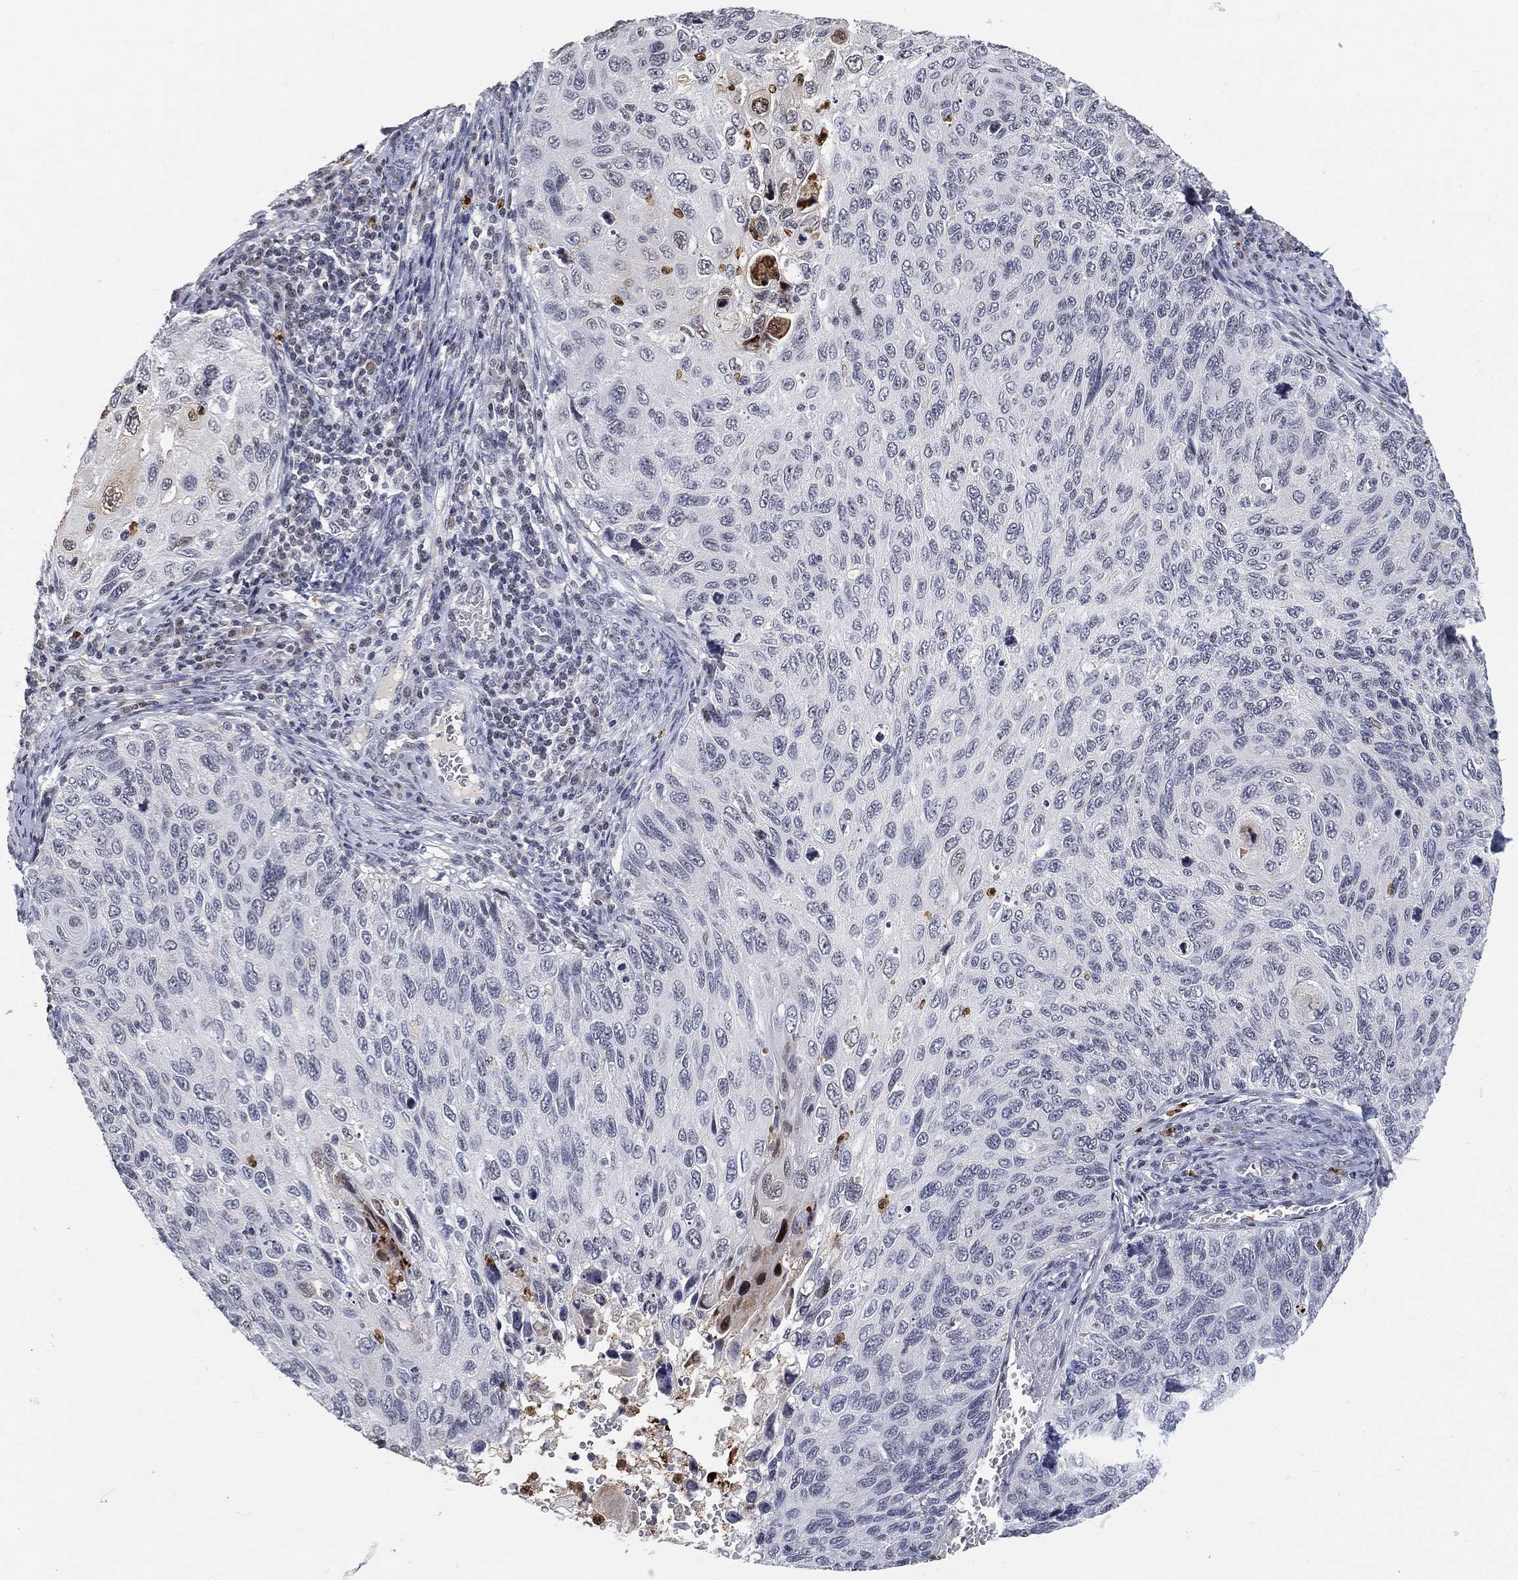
{"staining": {"intensity": "negative", "quantity": "none", "location": "none"}, "tissue": "cervical cancer", "cell_type": "Tumor cells", "image_type": "cancer", "snomed": [{"axis": "morphology", "description": "Squamous cell carcinoma, NOS"}, {"axis": "topography", "description": "Cervix"}], "caption": "This is an immunohistochemistry photomicrograph of human cervical cancer. There is no positivity in tumor cells.", "gene": "ARG1", "patient": {"sex": "female", "age": 70}}